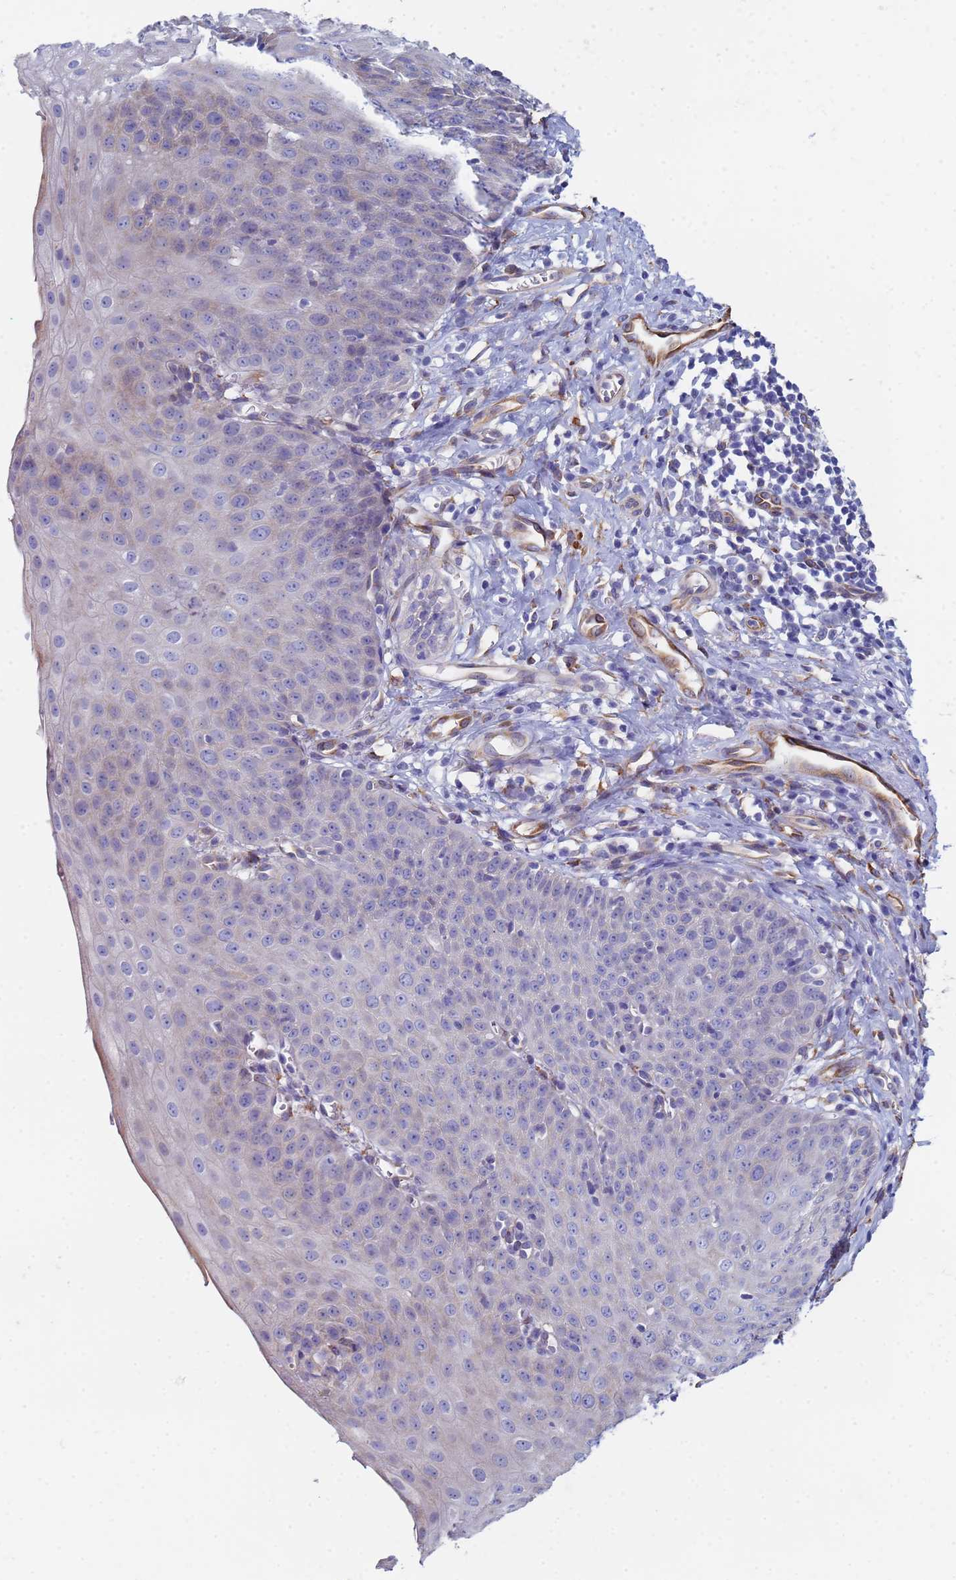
{"staining": {"intensity": "moderate", "quantity": "<25%", "location": "cytoplasmic/membranous"}, "tissue": "esophagus", "cell_type": "Squamous epithelial cells", "image_type": "normal", "snomed": [{"axis": "morphology", "description": "Normal tissue, NOS"}, {"axis": "topography", "description": "Esophagus"}], "caption": "Immunohistochemical staining of normal human esophagus exhibits <25% levels of moderate cytoplasmic/membranous protein positivity in approximately <25% of squamous epithelial cells. (brown staining indicates protein expression, while blue staining denotes nuclei).", "gene": "GDAP2", "patient": {"sex": "male", "age": 71}}